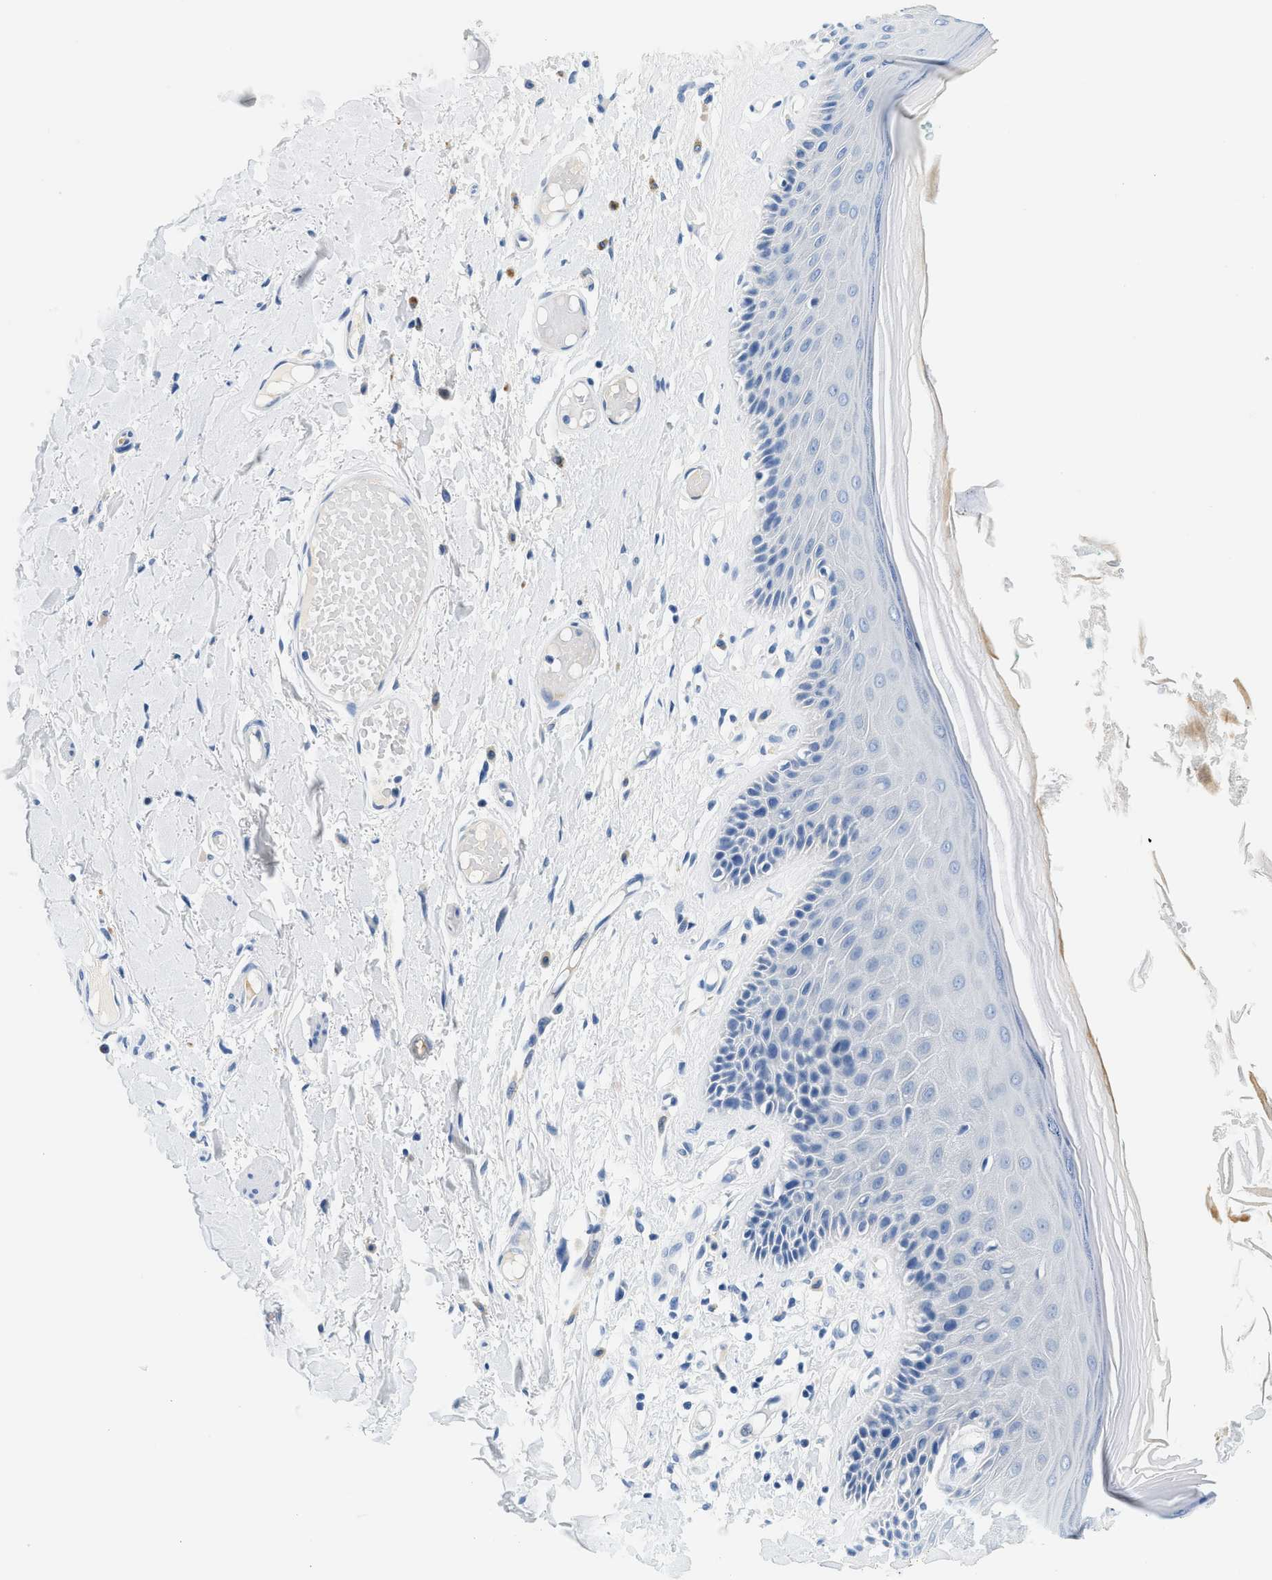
{"staining": {"intensity": "moderate", "quantity": "<25%", "location": "cytoplasmic/membranous"}, "tissue": "skin", "cell_type": "Epidermal cells", "image_type": "normal", "snomed": [{"axis": "morphology", "description": "Normal tissue, NOS"}, {"axis": "topography", "description": "Vulva"}], "caption": "Immunohistochemistry (IHC) staining of normal skin, which reveals low levels of moderate cytoplasmic/membranous positivity in about <25% of epidermal cells indicating moderate cytoplasmic/membranous protein expression. The staining was performed using DAB (3,3'-diaminobenzidine) (brown) for protein detection and nuclei were counterstained in hematoxylin (blue).", "gene": "STXBP2", "patient": {"sex": "female", "age": 73}}